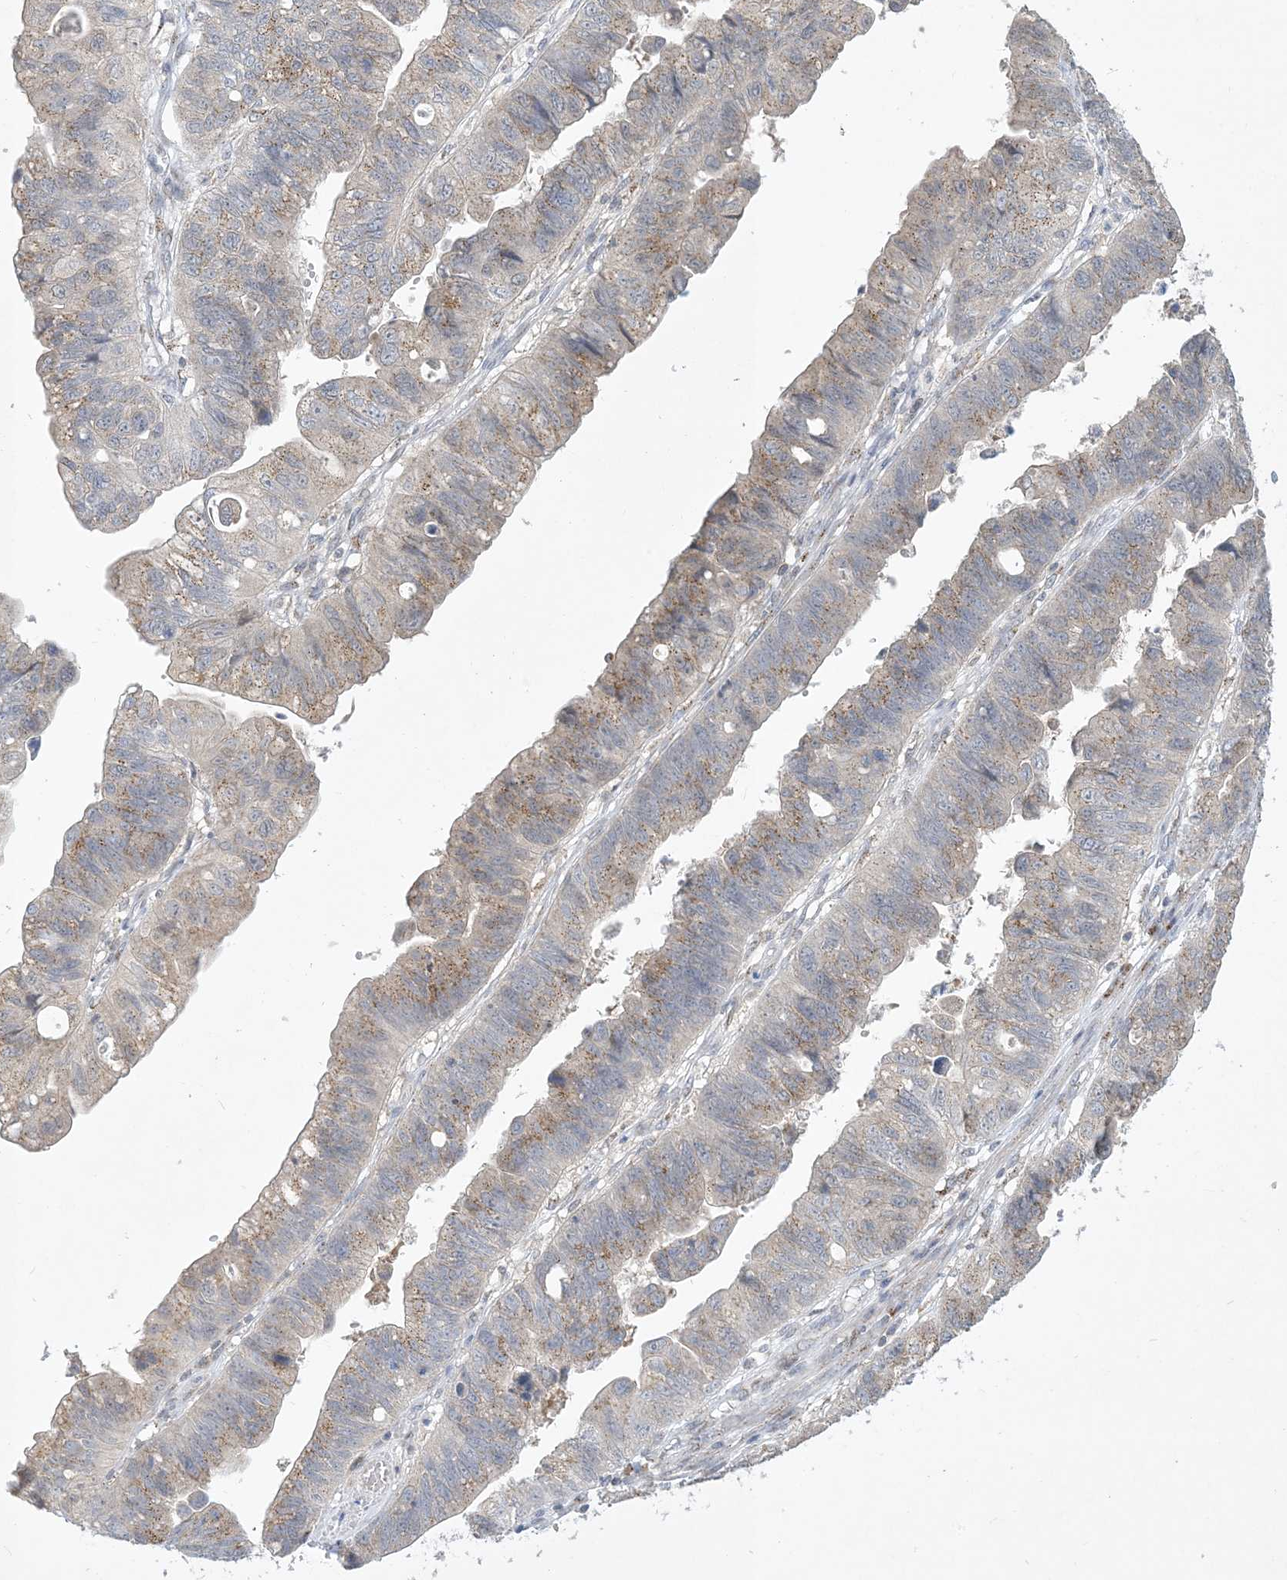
{"staining": {"intensity": "moderate", "quantity": "25%-75%", "location": "cytoplasmic/membranous"}, "tissue": "stomach cancer", "cell_type": "Tumor cells", "image_type": "cancer", "snomed": [{"axis": "morphology", "description": "Adenocarcinoma, NOS"}, {"axis": "topography", "description": "Stomach"}], "caption": "Protein staining reveals moderate cytoplasmic/membranous positivity in about 25%-75% of tumor cells in stomach cancer.", "gene": "CCDC14", "patient": {"sex": "male", "age": 59}}